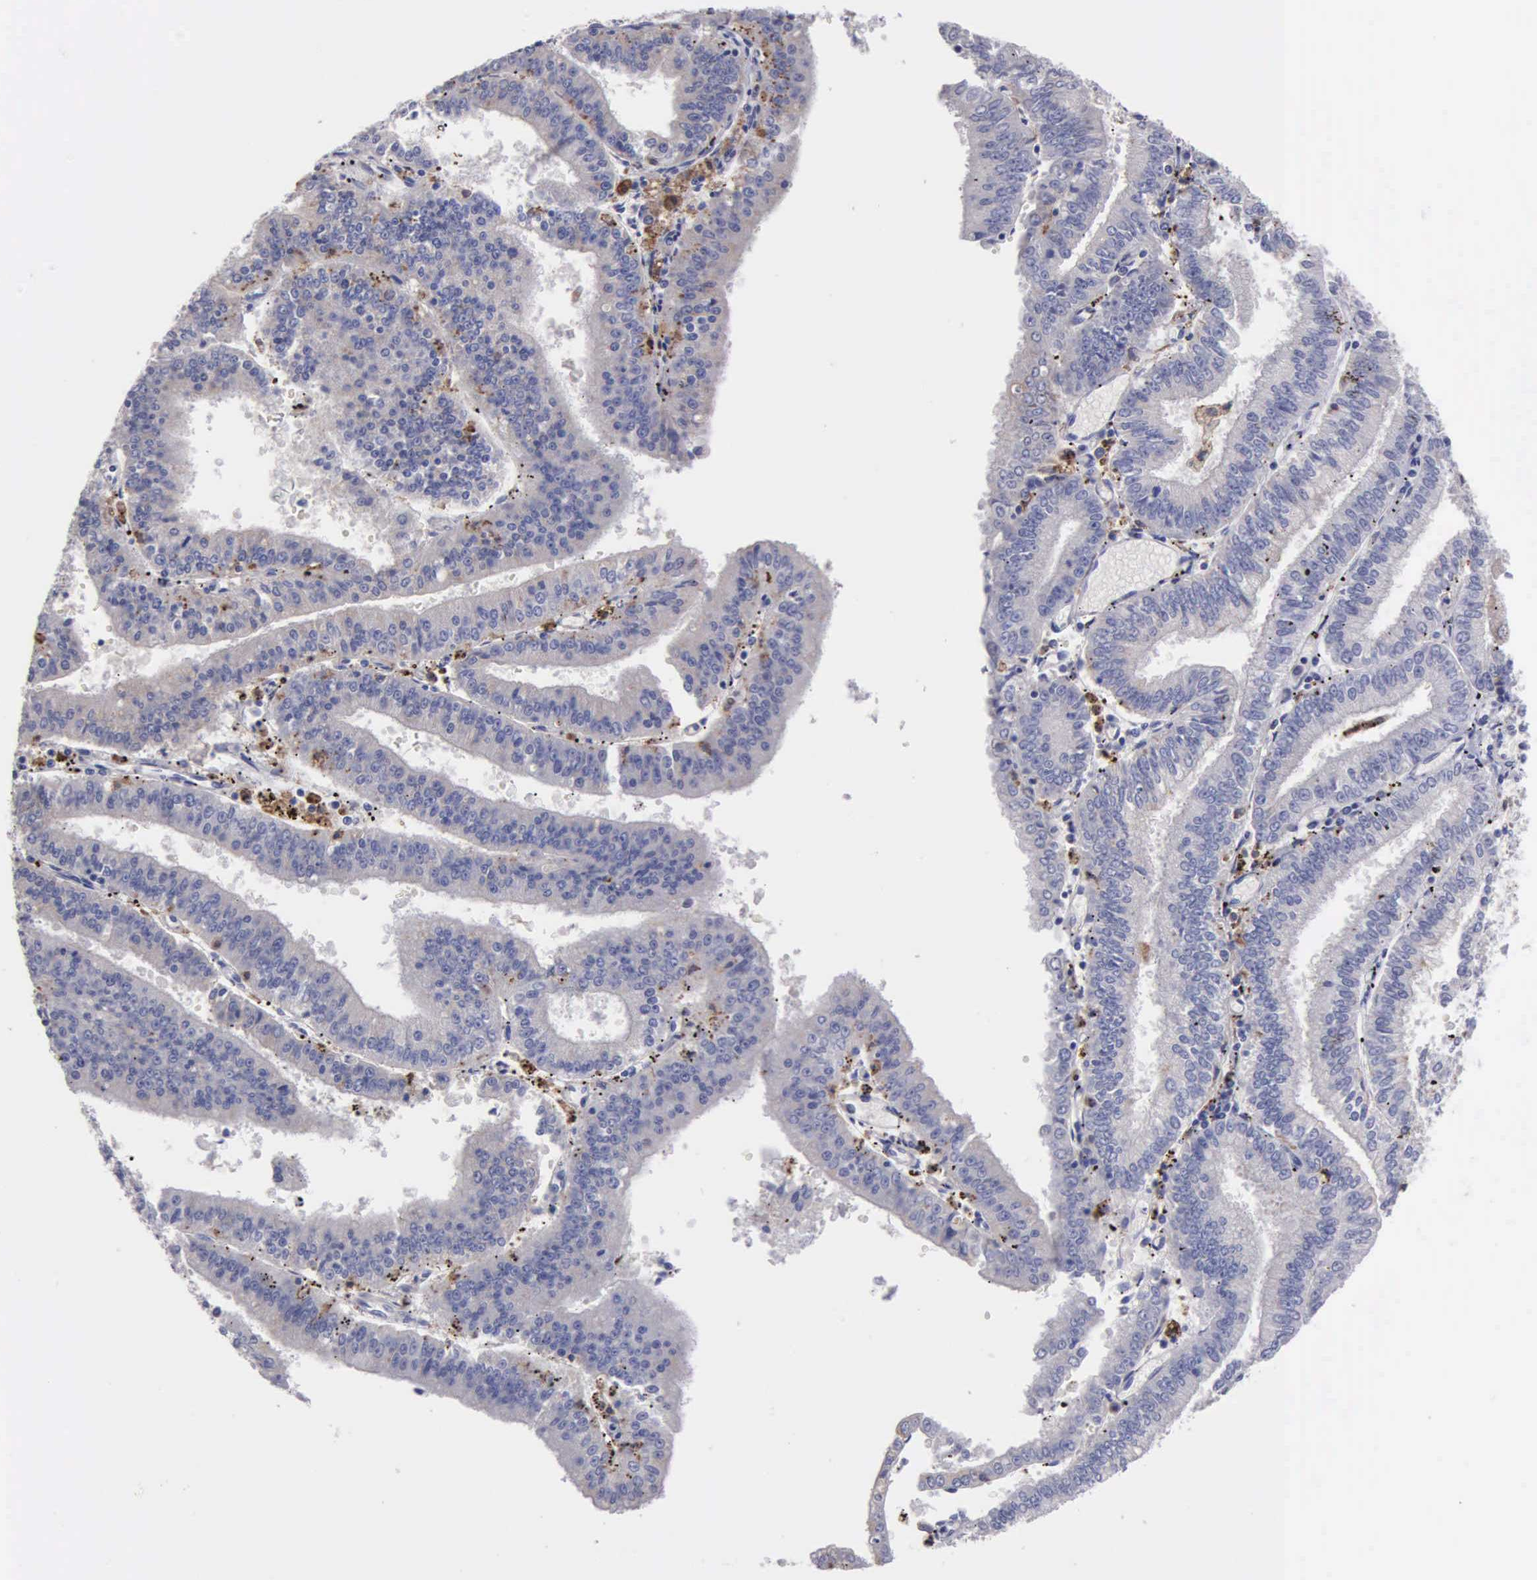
{"staining": {"intensity": "weak", "quantity": "<25%", "location": "cytoplasmic/membranous"}, "tissue": "endometrial cancer", "cell_type": "Tumor cells", "image_type": "cancer", "snomed": [{"axis": "morphology", "description": "Adenocarcinoma, NOS"}, {"axis": "topography", "description": "Endometrium"}], "caption": "Image shows no protein positivity in tumor cells of endometrial adenocarcinoma tissue.", "gene": "TYRP1", "patient": {"sex": "female", "age": 66}}